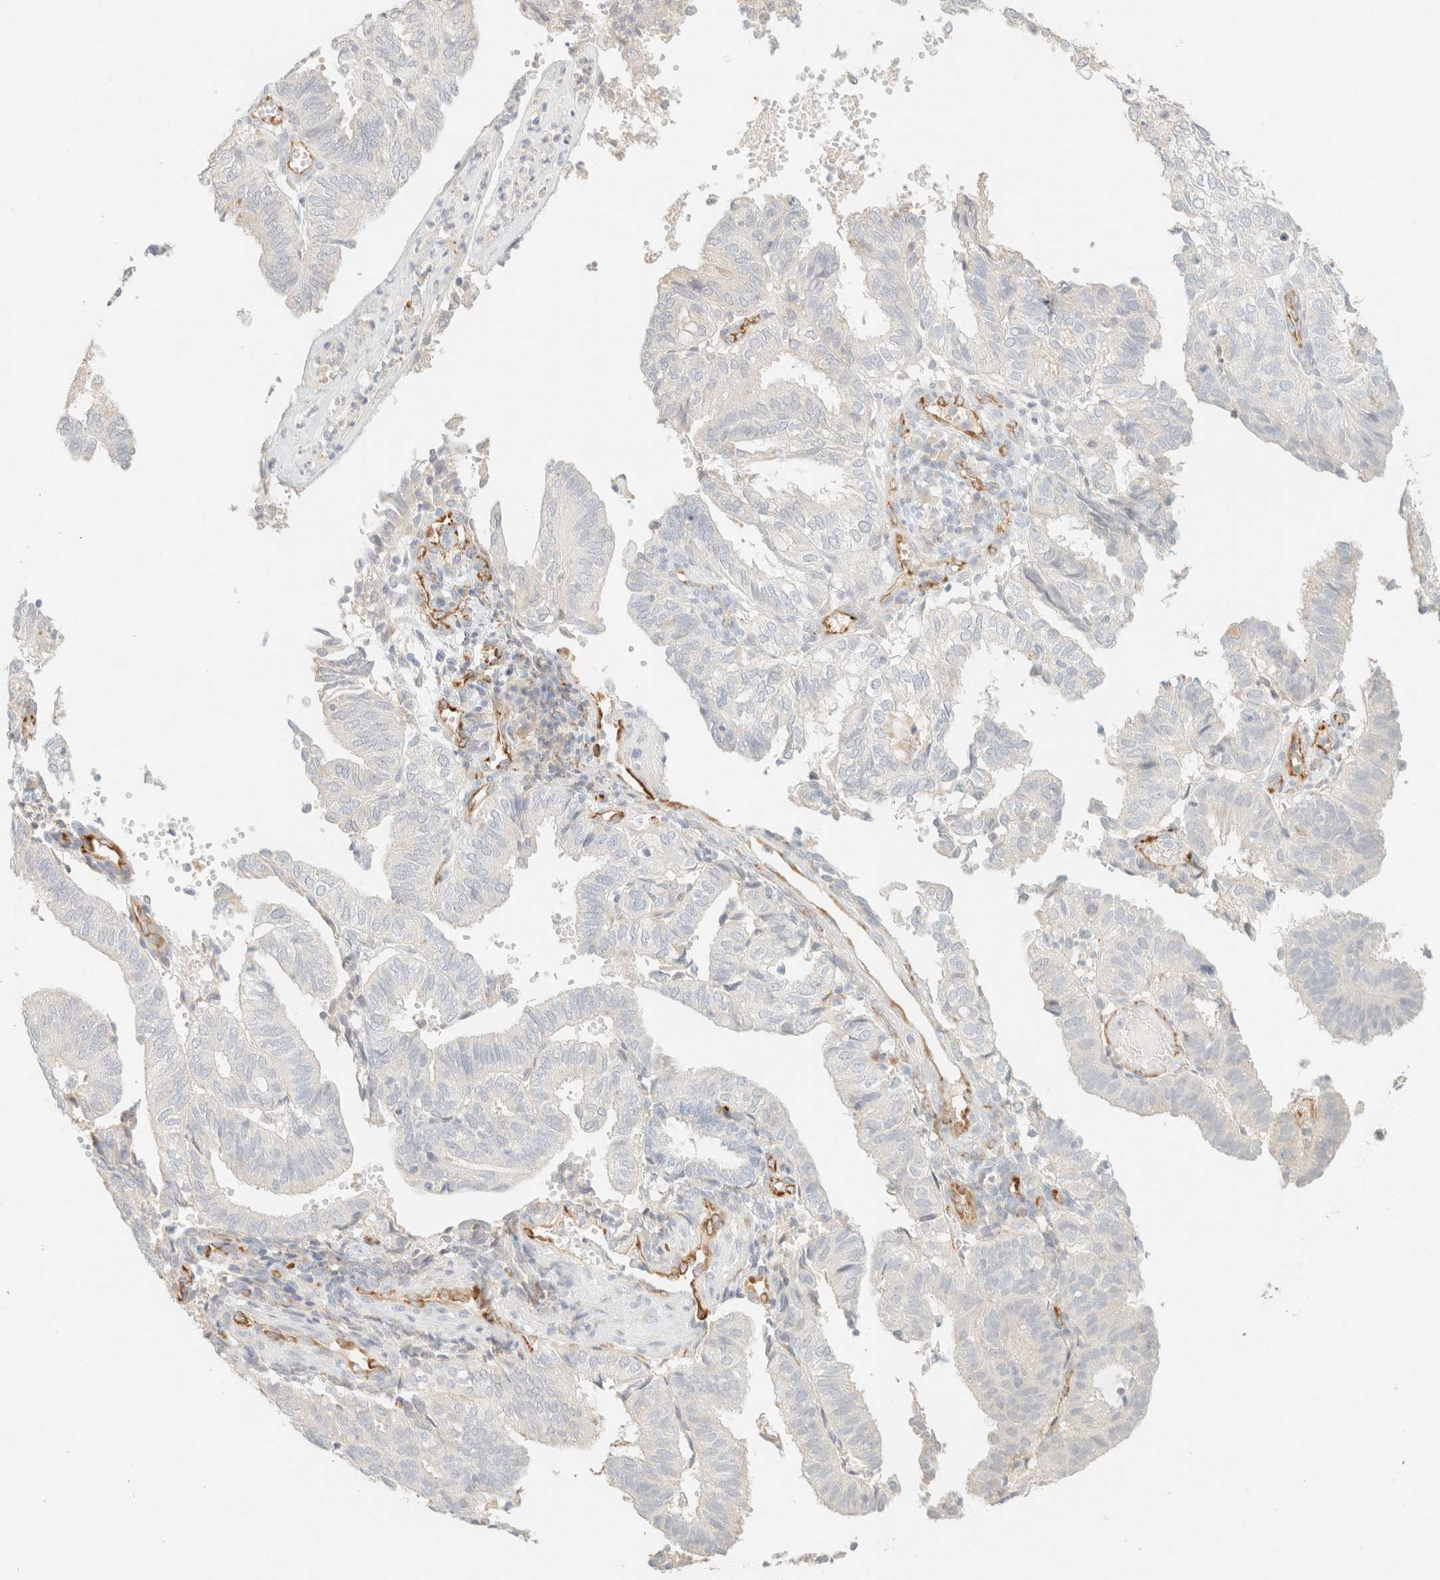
{"staining": {"intensity": "negative", "quantity": "none", "location": "none"}, "tissue": "endometrial cancer", "cell_type": "Tumor cells", "image_type": "cancer", "snomed": [{"axis": "morphology", "description": "Adenocarcinoma, NOS"}, {"axis": "topography", "description": "Uterus"}], "caption": "DAB immunohistochemical staining of adenocarcinoma (endometrial) exhibits no significant positivity in tumor cells.", "gene": "SPARCL1", "patient": {"sex": "female", "age": 60}}